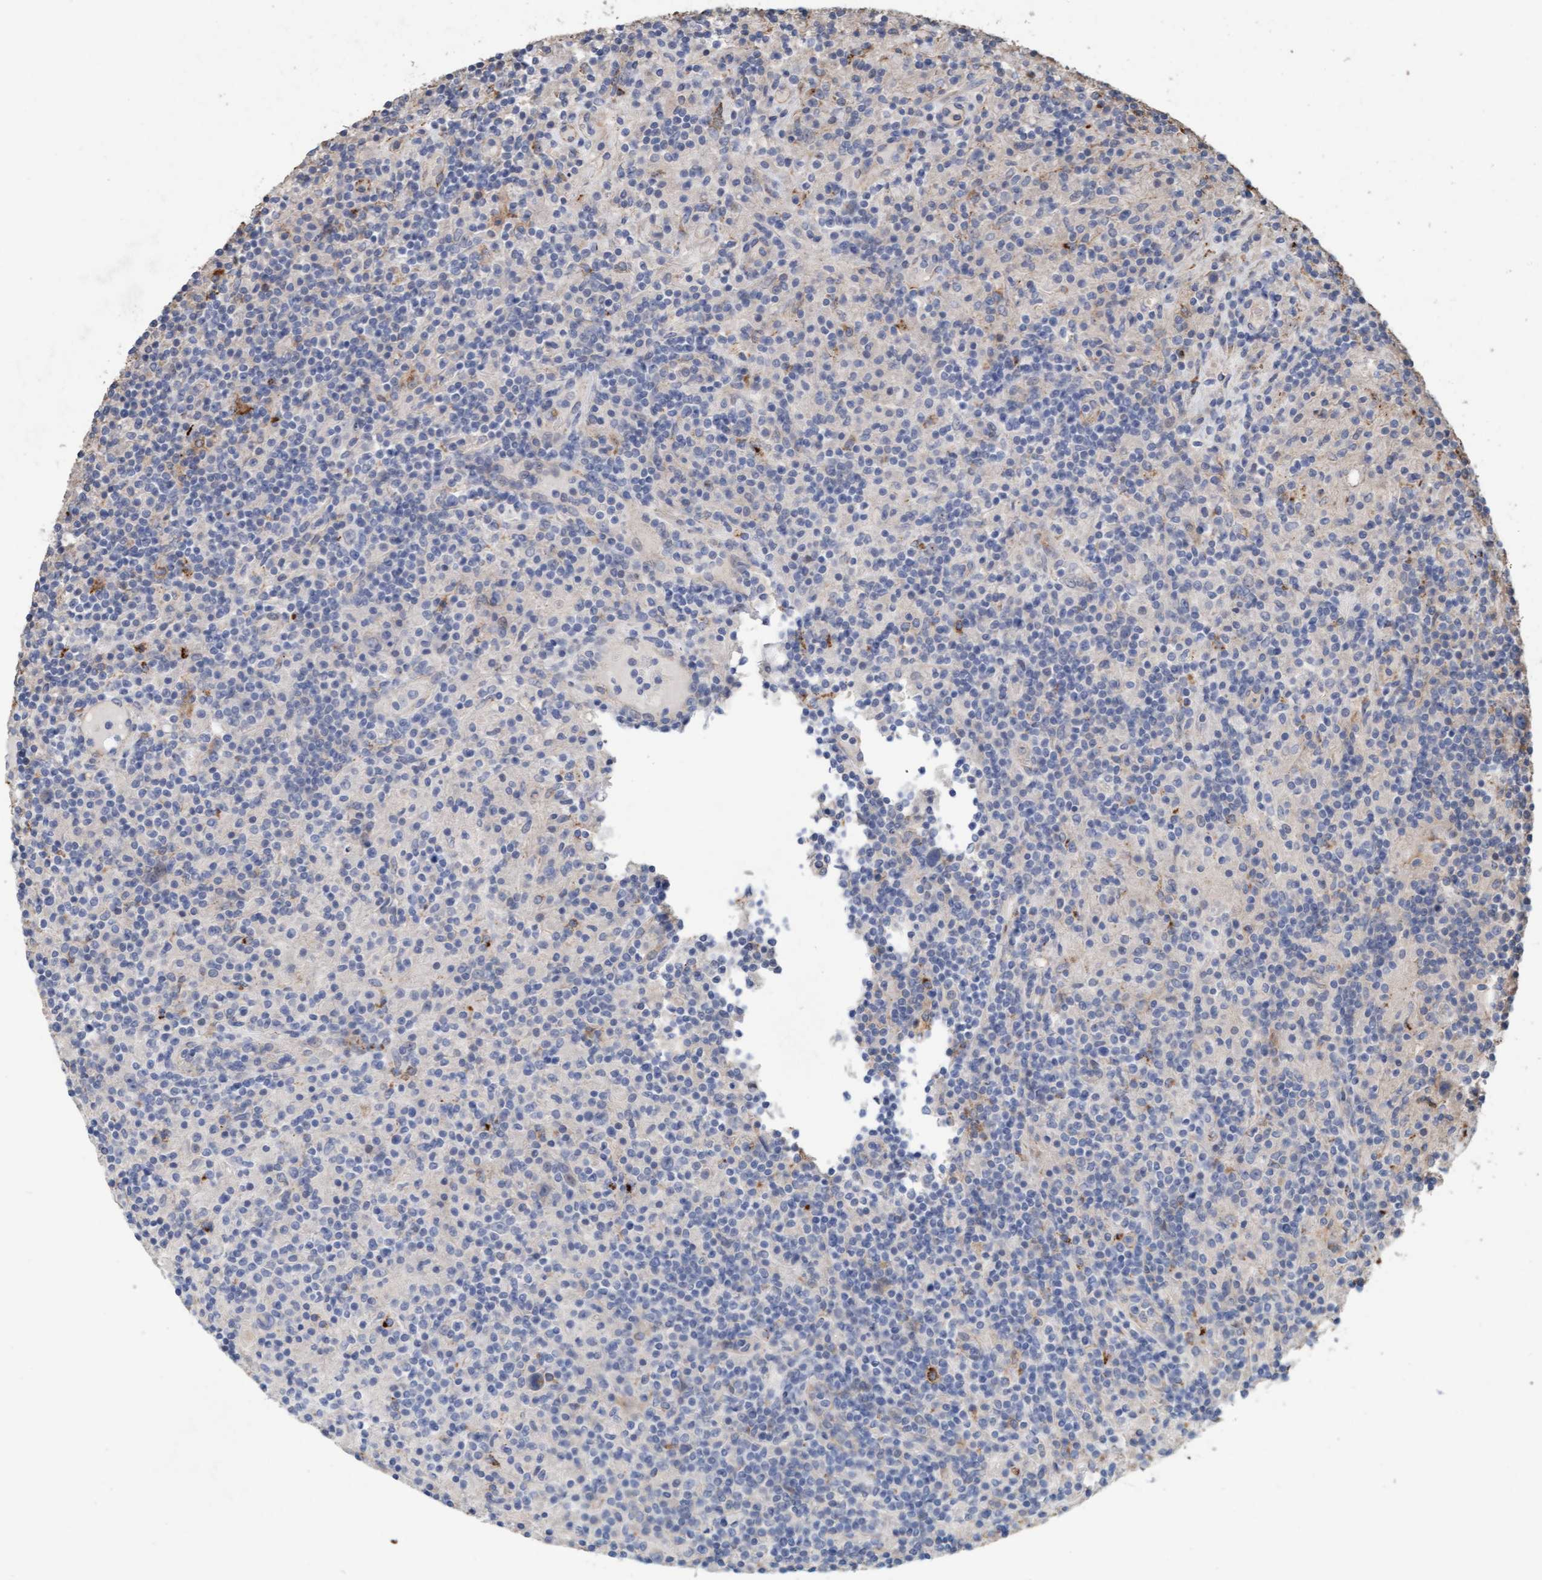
{"staining": {"intensity": "negative", "quantity": "none", "location": "none"}, "tissue": "lymphoma", "cell_type": "Tumor cells", "image_type": "cancer", "snomed": [{"axis": "morphology", "description": "Hodgkin's disease, NOS"}, {"axis": "topography", "description": "Lymph node"}], "caption": "Tumor cells are negative for protein expression in human Hodgkin's disease.", "gene": "LONRF1", "patient": {"sex": "male", "age": 70}}